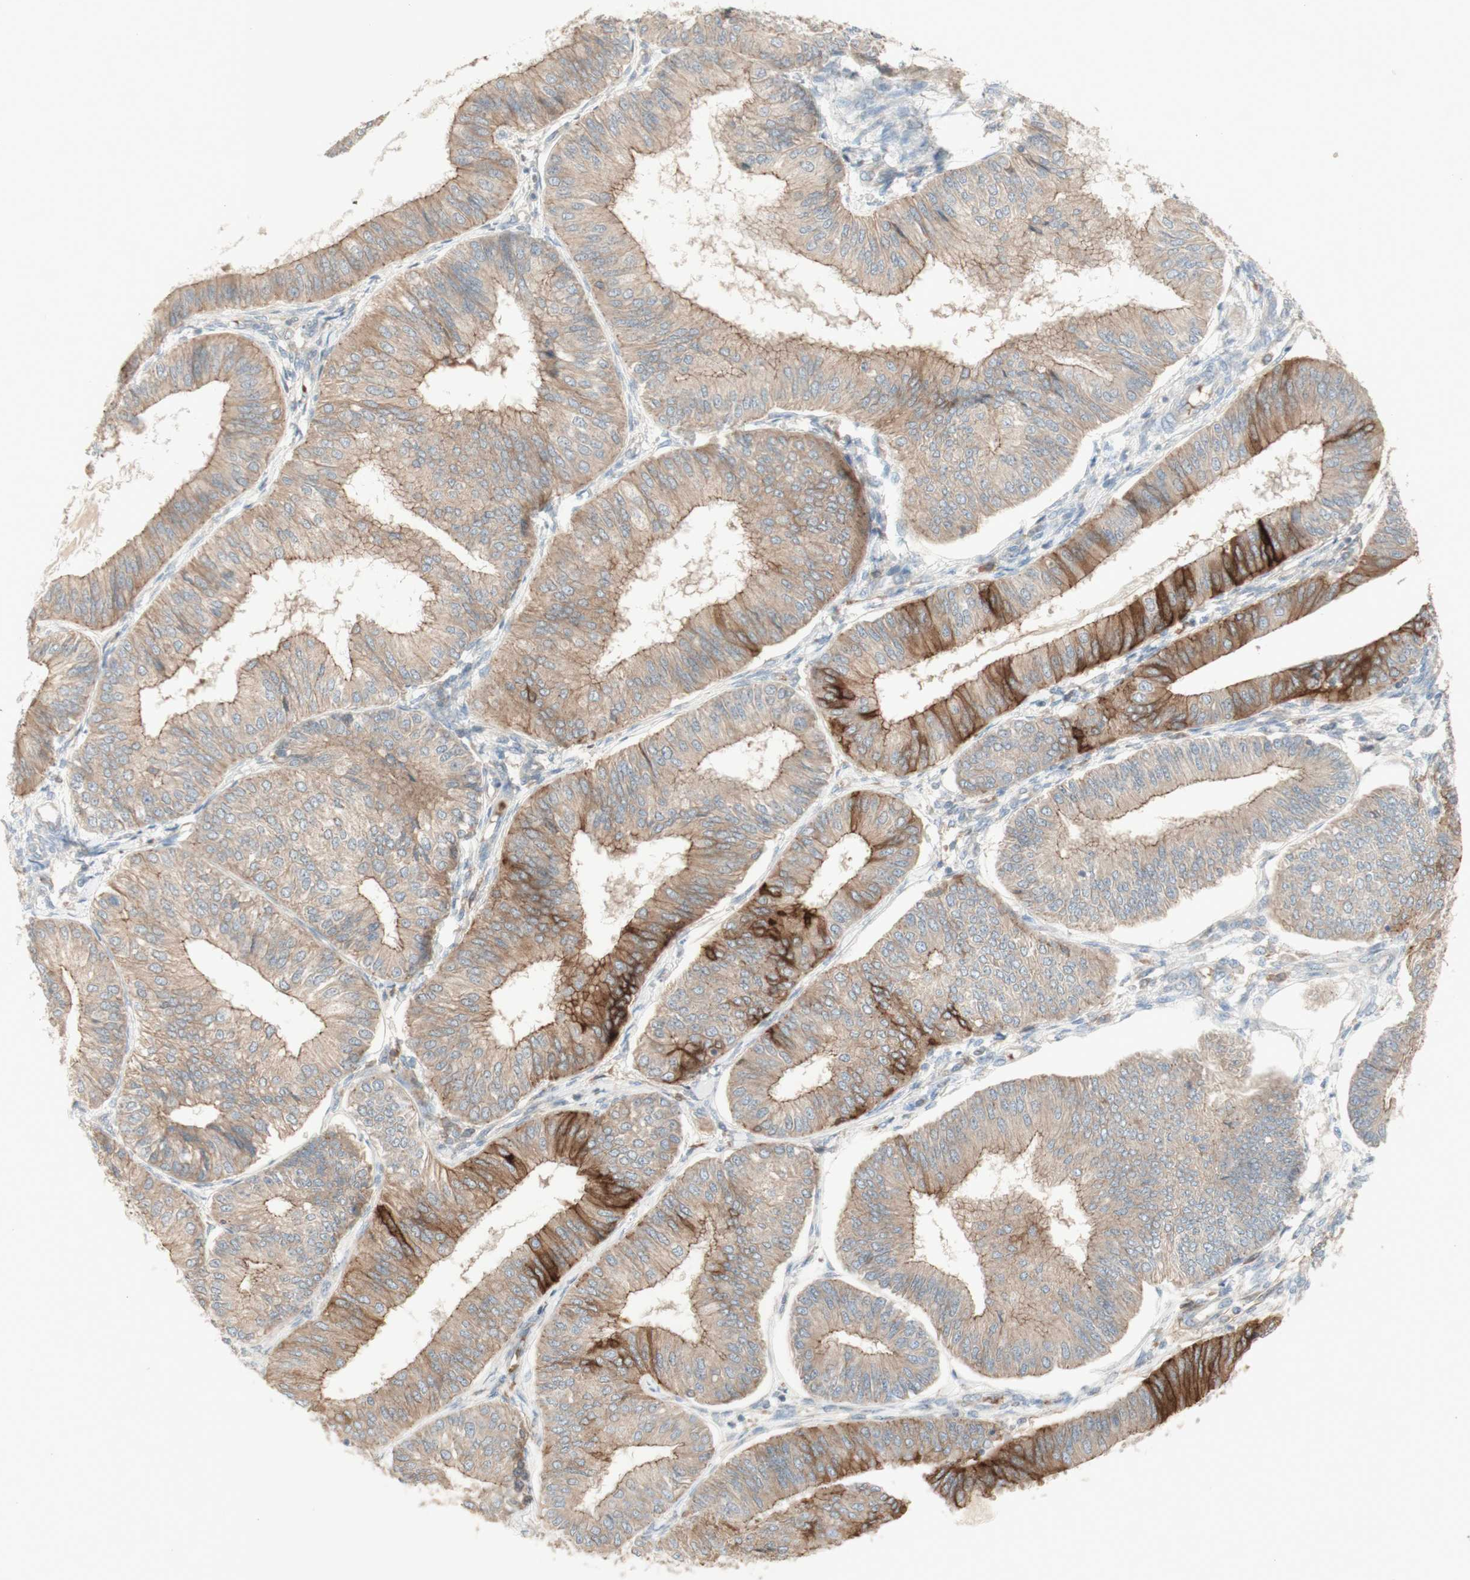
{"staining": {"intensity": "moderate", "quantity": ">75%", "location": "cytoplasmic/membranous"}, "tissue": "endometrial cancer", "cell_type": "Tumor cells", "image_type": "cancer", "snomed": [{"axis": "morphology", "description": "Adenocarcinoma, NOS"}, {"axis": "topography", "description": "Endometrium"}], "caption": "Immunohistochemistry (DAB) staining of human endometrial adenocarcinoma displays moderate cytoplasmic/membranous protein staining in about >75% of tumor cells.", "gene": "PTGER4", "patient": {"sex": "female", "age": 58}}